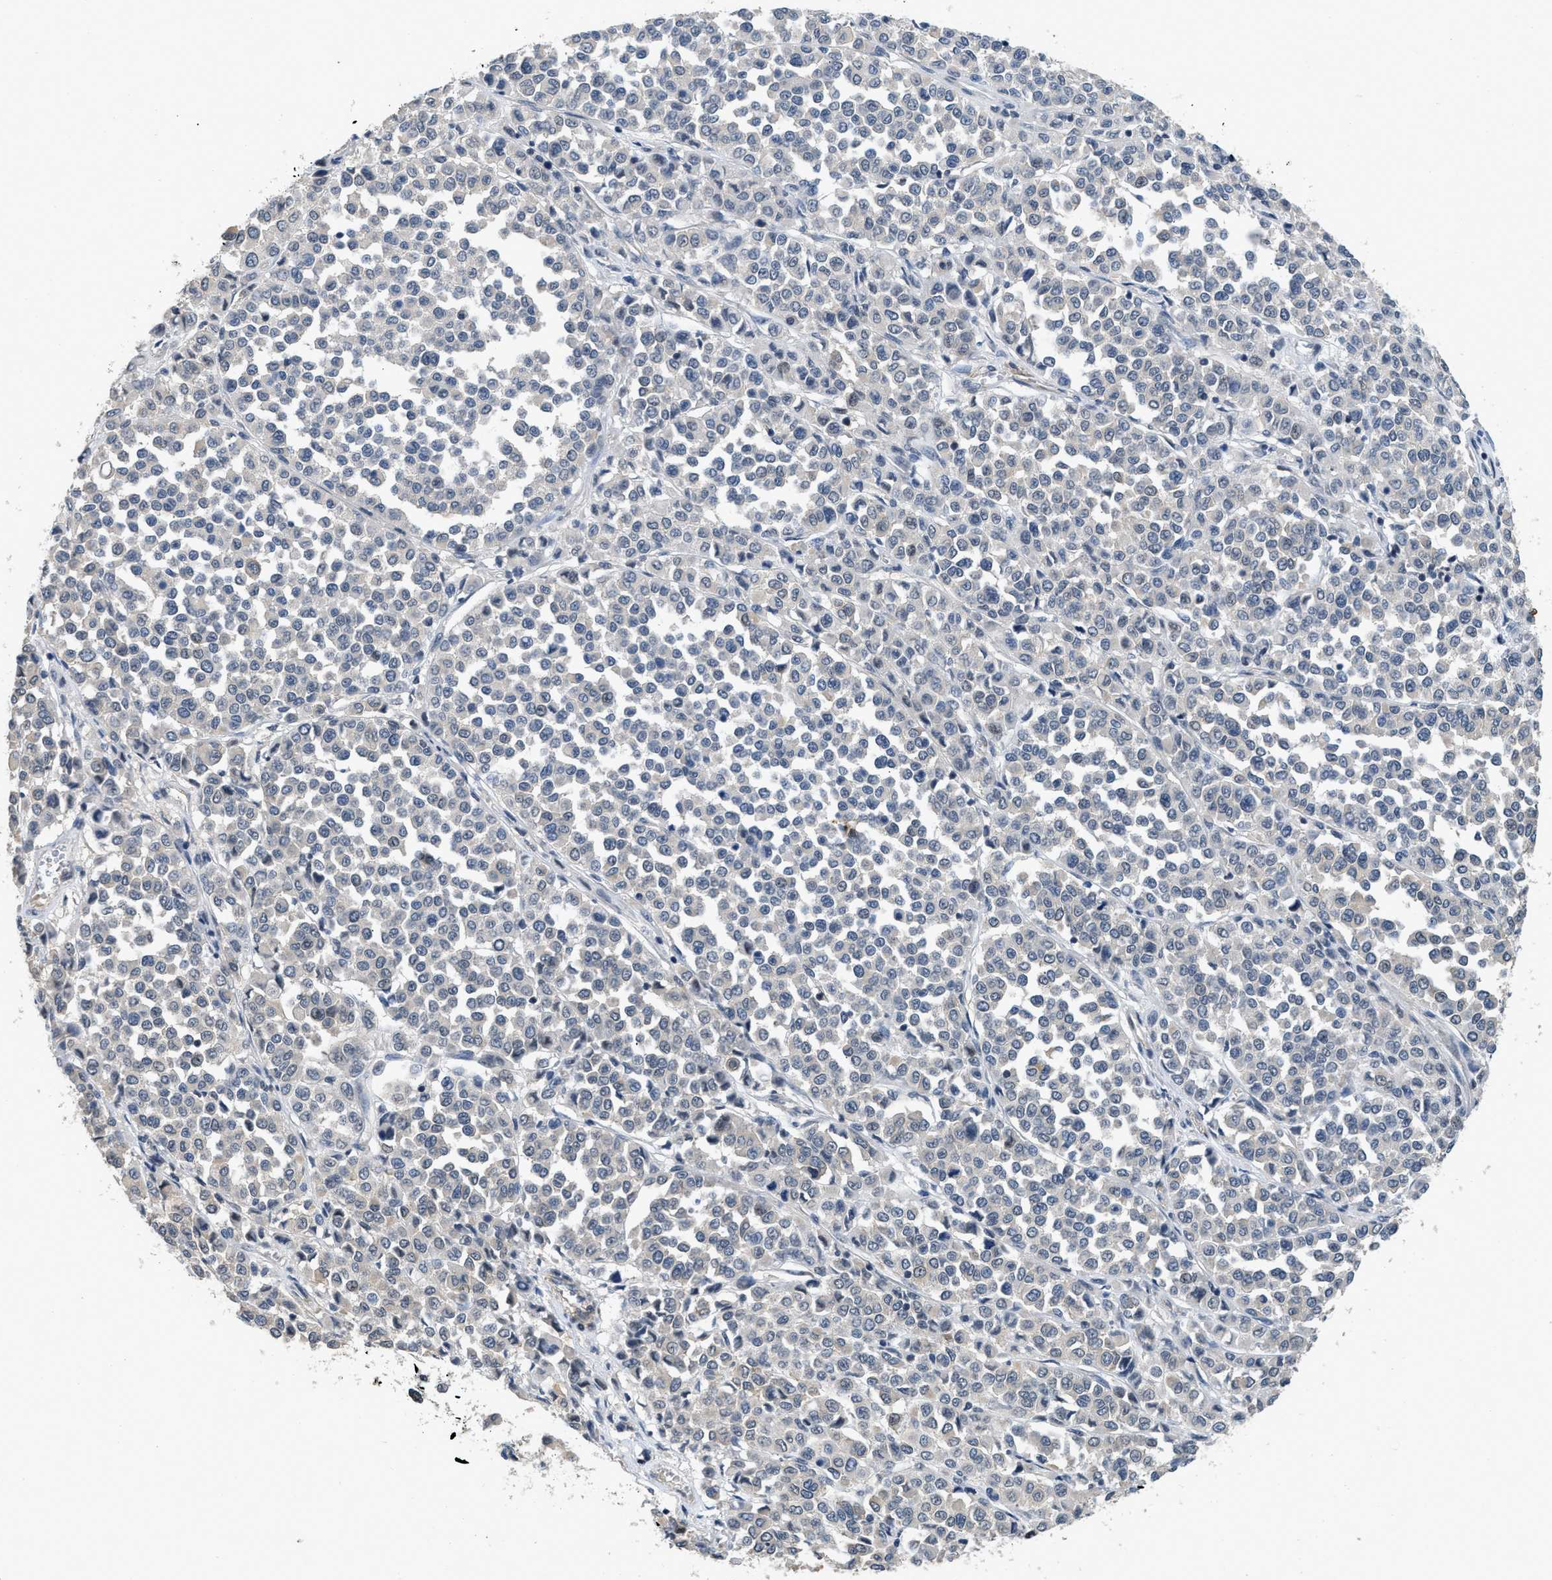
{"staining": {"intensity": "negative", "quantity": "none", "location": "none"}, "tissue": "melanoma", "cell_type": "Tumor cells", "image_type": "cancer", "snomed": [{"axis": "morphology", "description": "Malignant melanoma, Metastatic site"}, {"axis": "topography", "description": "Pancreas"}], "caption": "Tumor cells show no significant expression in malignant melanoma (metastatic site).", "gene": "TES", "patient": {"sex": "female", "age": 30}}